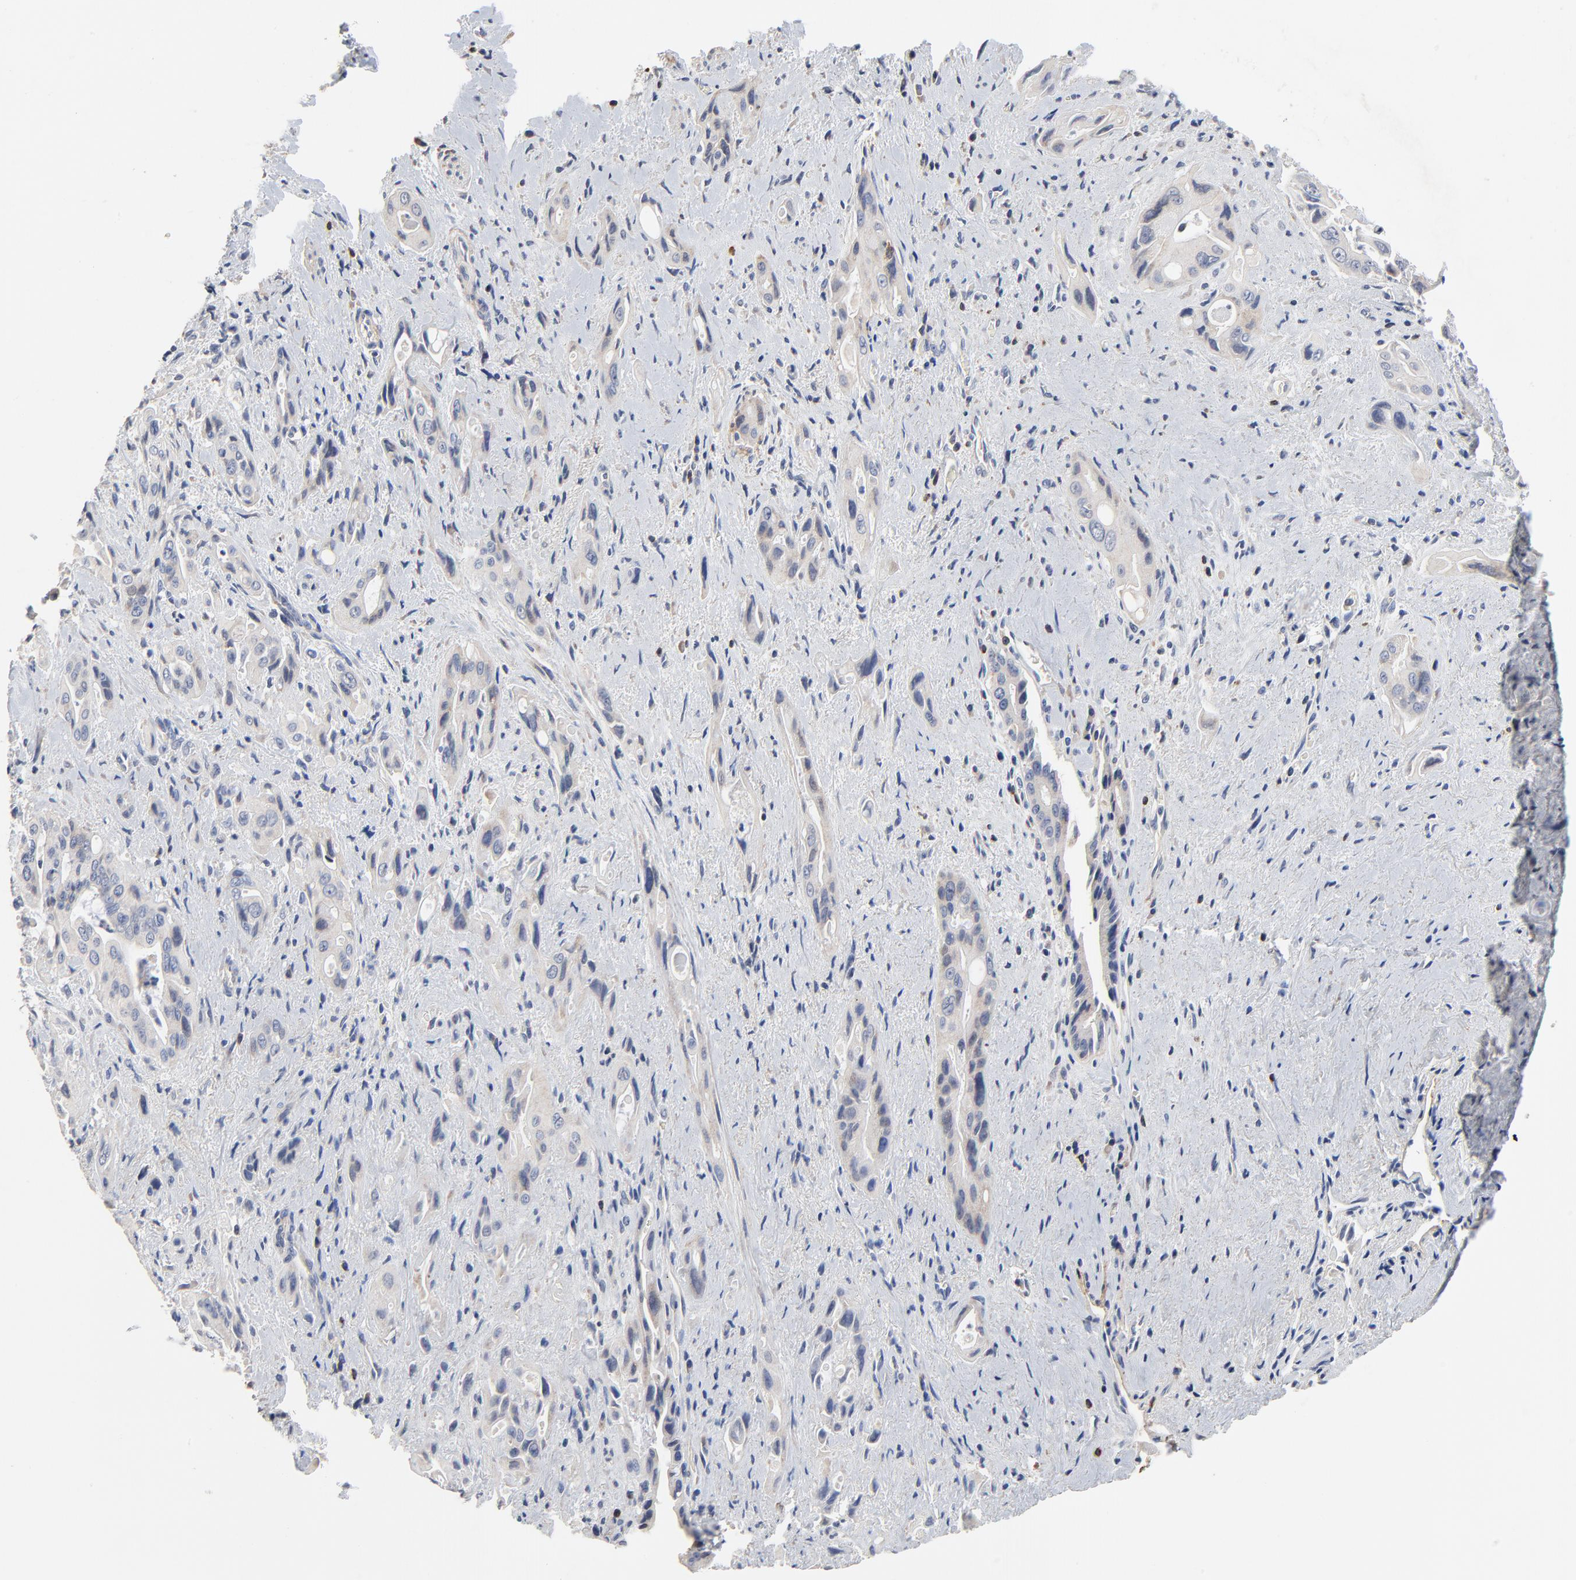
{"staining": {"intensity": "weak", "quantity": "25%-75%", "location": "cytoplasmic/membranous"}, "tissue": "pancreatic cancer", "cell_type": "Tumor cells", "image_type": "cancer", "snomed": [{"axis": "morphology", "description": "Adenocarcinoma, NOS"}, {"axis": "topography", "description": "Pancreas"}], "caption": "DAB (3,3'-diaminobenzidine) immunohistochemical staining of human pancreatic cancer exhibits weak cytoplasmic/membranous protein expression in about 25%-75% of tumor cells. Using DAB (3,3'-diaminobenzidine) (brown) and hematoxylin (blue) stains, captured at high magnification using brightfield microscopy.", "gene": "SKAP1", "patient": {"sex": "male", "age": 77}}